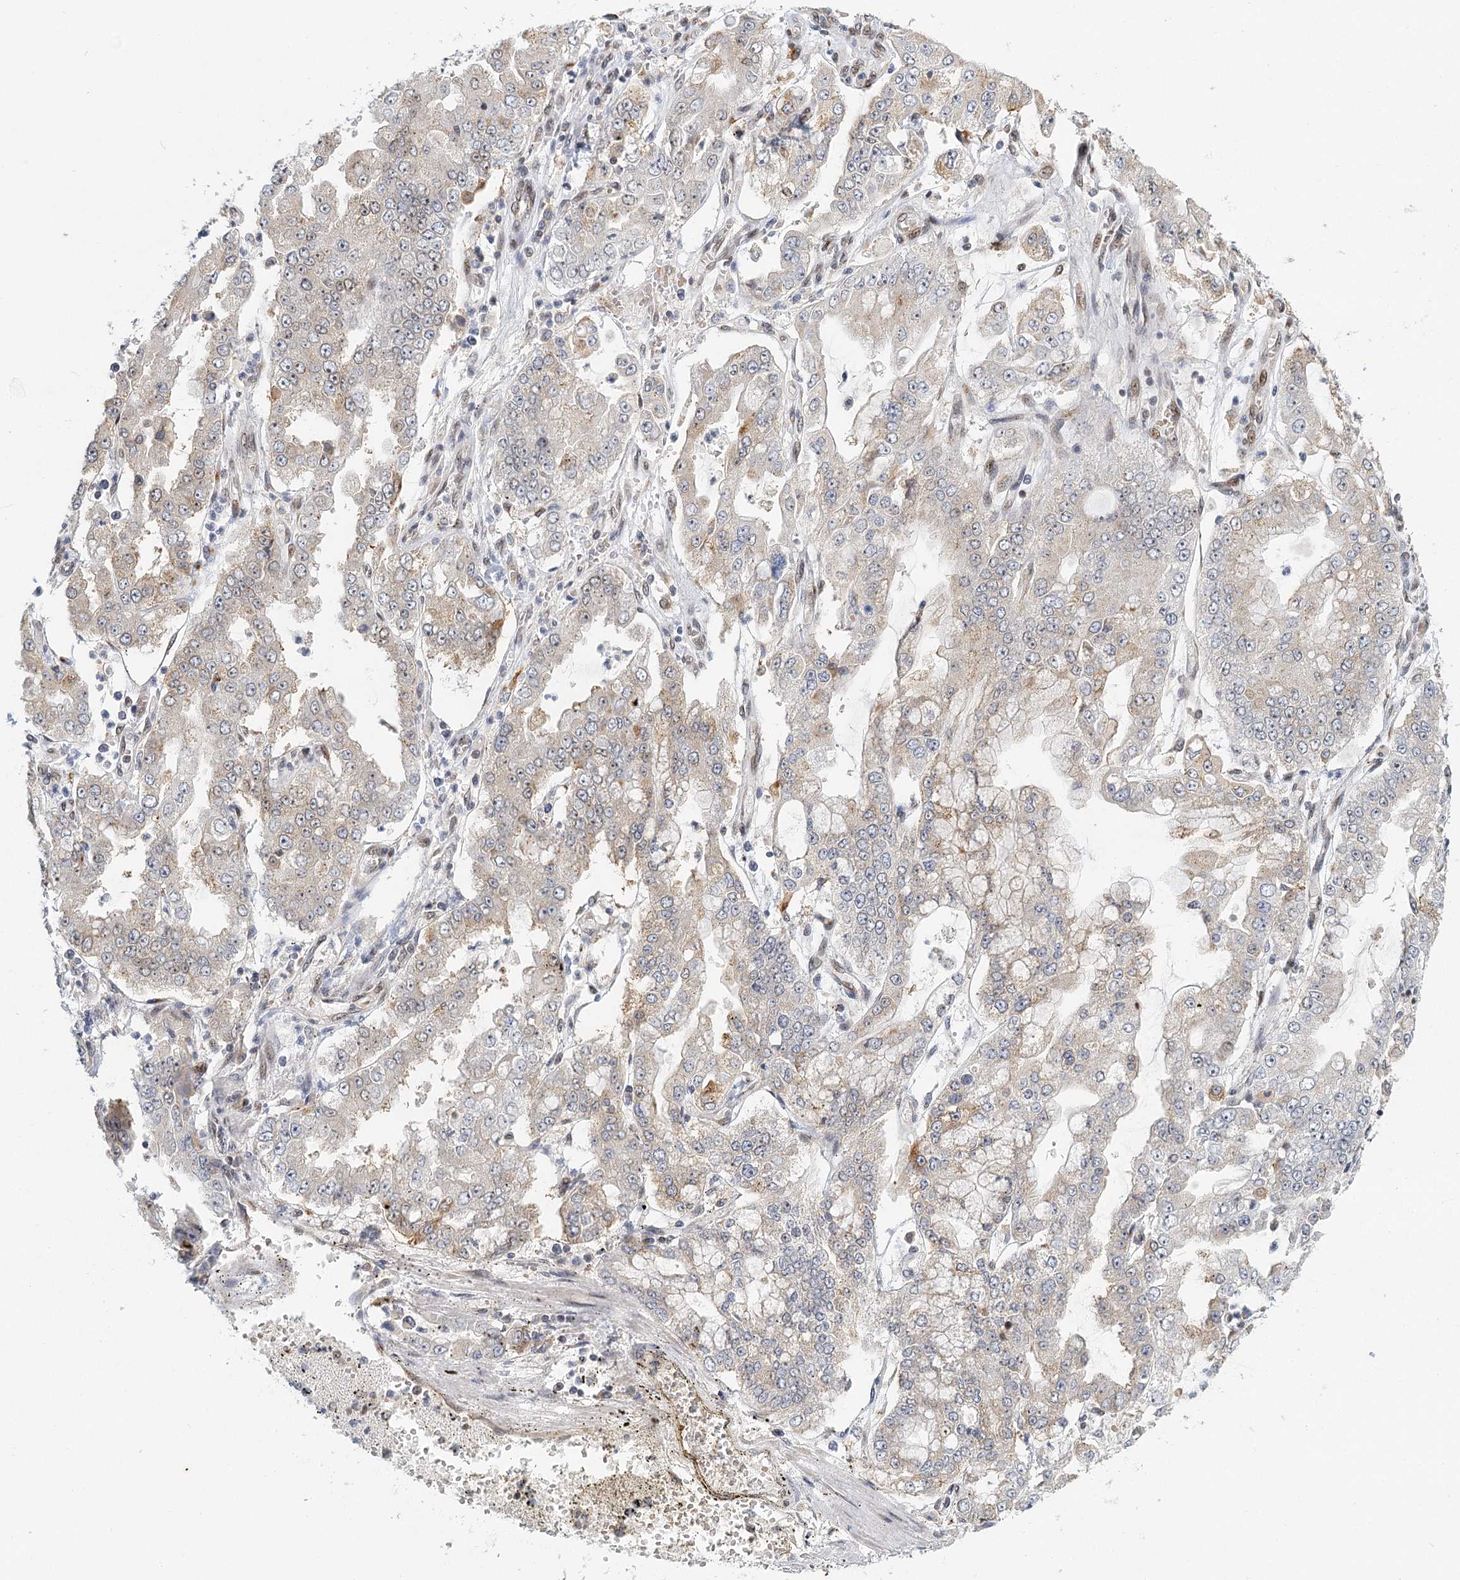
{"staining": {"intensity": "weak", "quantity": "<25%", "location": "cytoplasmic/membranous"}, "tissue": "stomach cancer", "cell_type": "Tumor cells", "image_type": "cancer", "snomed": [{"axis": "morphology", "description": "Adenocarcinoma, NOS"}, {"axis": "topography", "description": "Stomach"}], "caption": "An immunohistochemistry (IHC) photomicrograph of adenocarcinoma (stomach) is shown. There is no staining in tumor cells of adenocarcinoma (stomach).", "gene": "TREX1", "patient": {"sex": "male", "age": 76}}